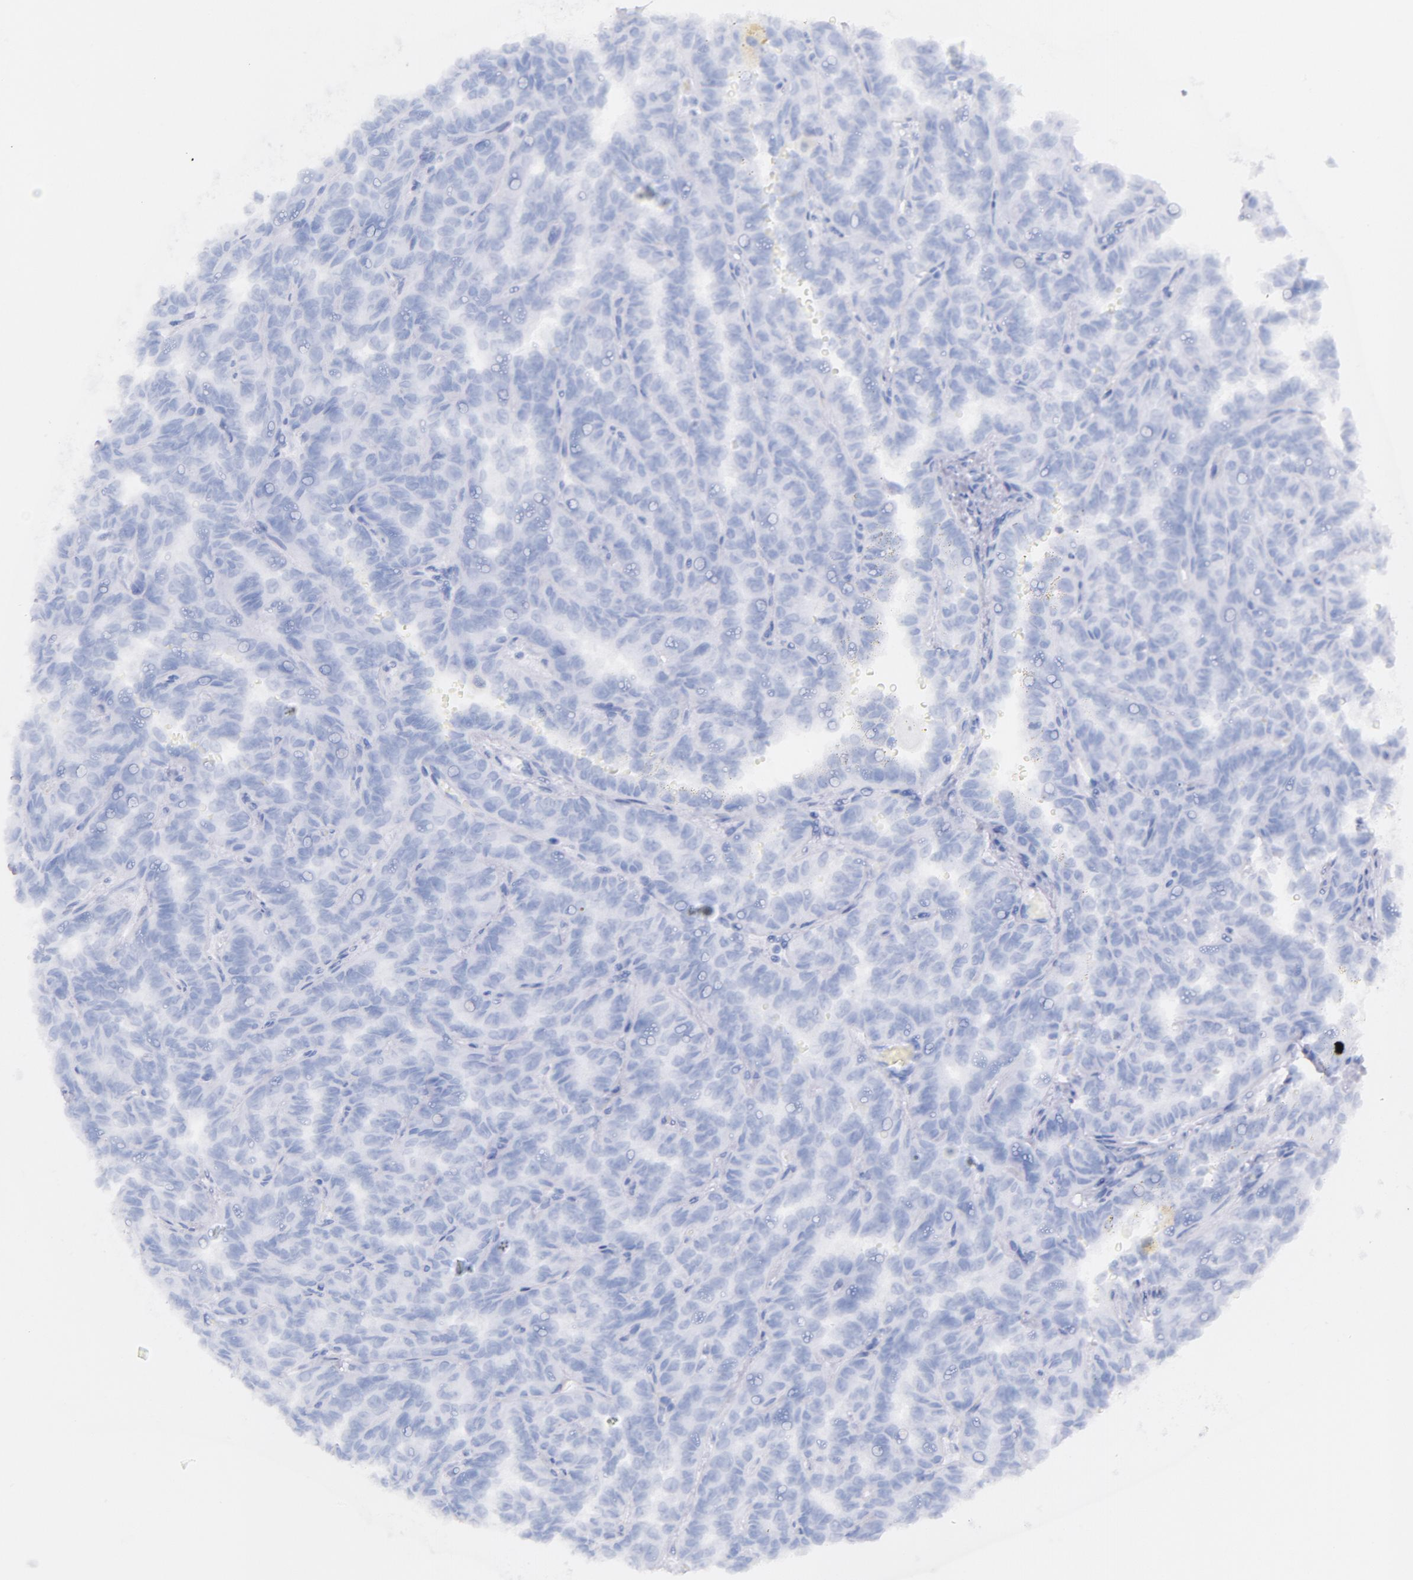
{"staining": {"intensity": "negative", "quantity": "none", "location": "none"}, "tissue": "renal cancer", "cell_type": "Tumor cells", "image_type": "cancer", "snomed": [{"axis": "morphology", "description": "Inflammation, NOS"}, {"axis": "morphology", "description": "Adenocarcinoma, NOS"}, {"axis": "topography", "description": "Kidney"}], "caption": "IHC image of human renal adenocarcinoma stained for a protein (brown), which exhibits no expression in tumor cells.", "gene": "CD44", "patient": {"sex": "male", "age": 68}}